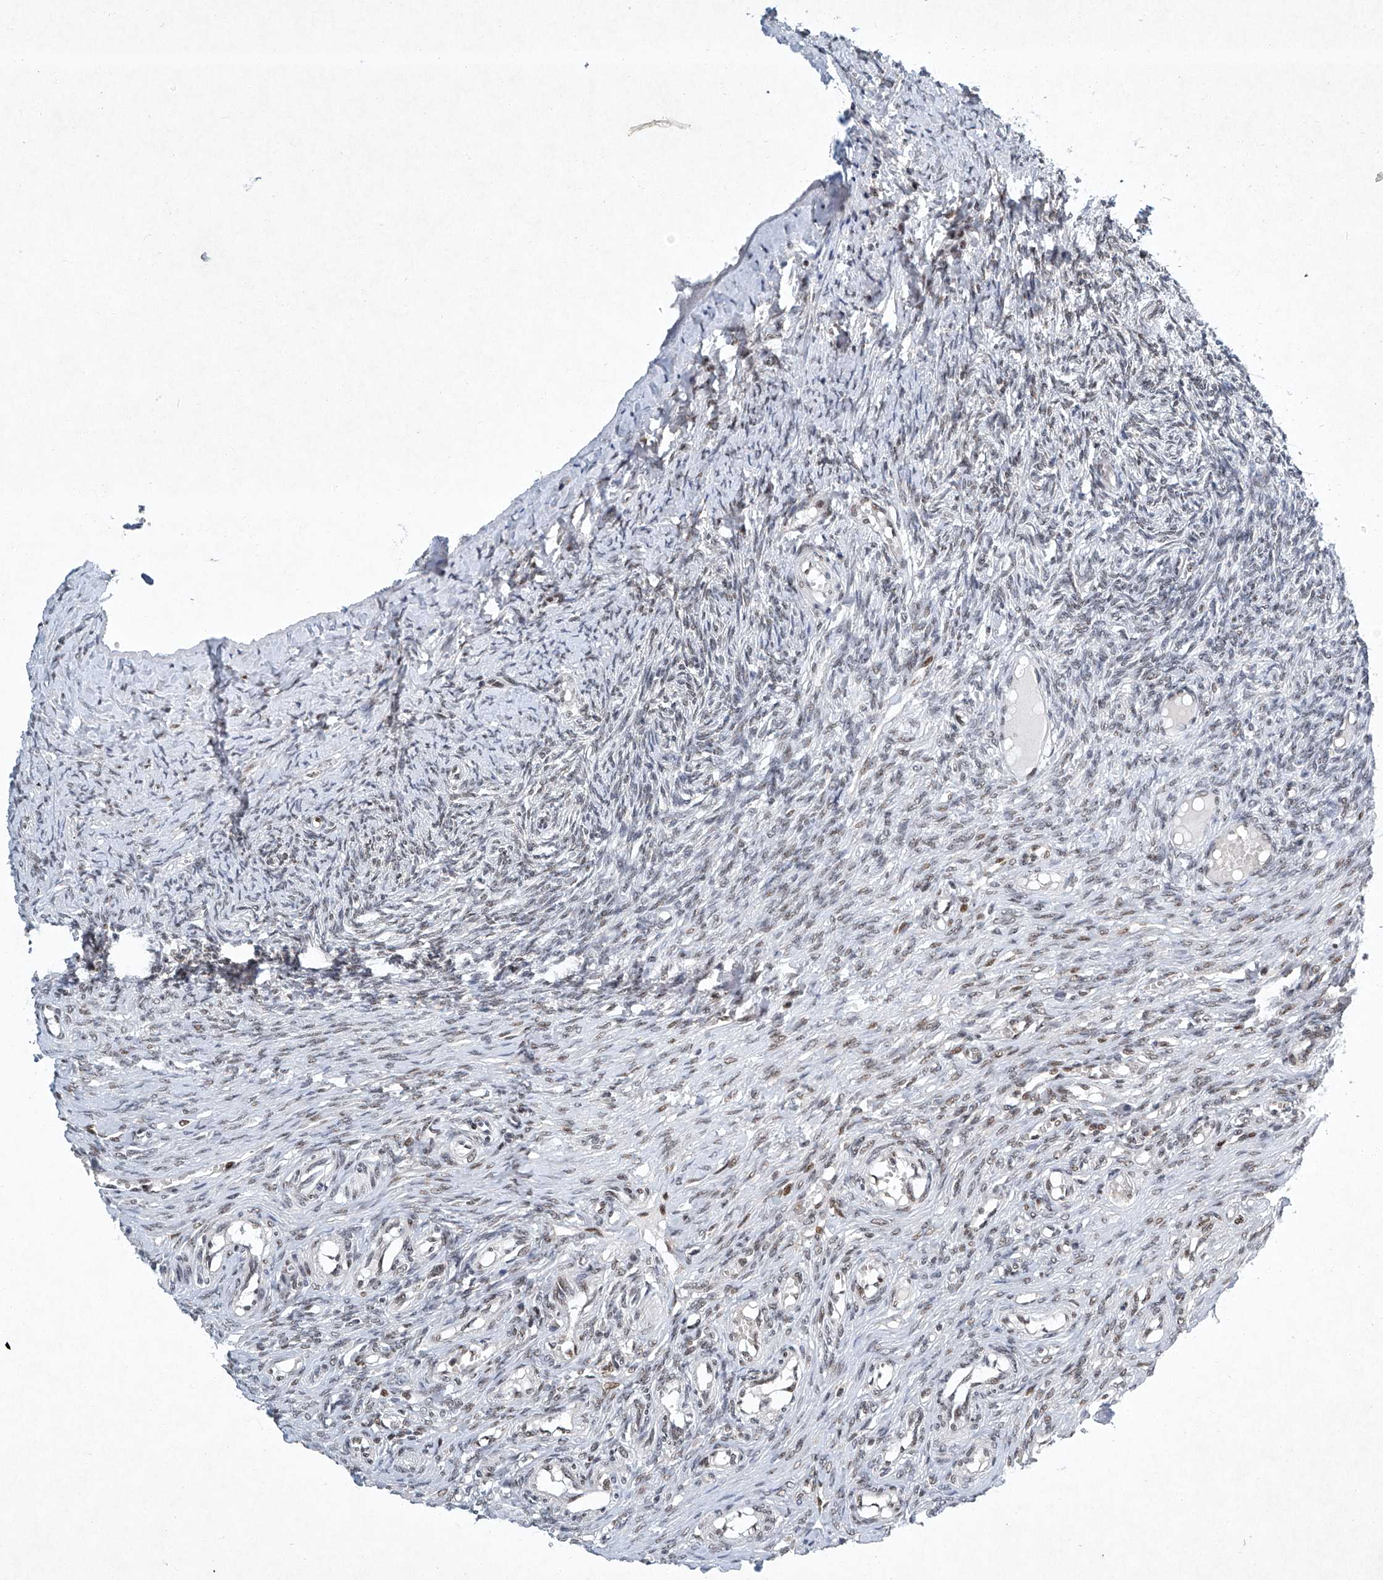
{"staining": {"intensity": "negative", "quantity": "none", "location": "none"}, "tissue": "ovary", "cell_type": "Follicle cells", "image_type": "normal", "snomed": [{"axis": "morphology", "description": "Adenocarcinoma, NOS"}, {"axis": "topography", "description": "Endometrium"}], "caption": "Follicle cells show no significant protein expression in unremarkable ovary. The staining is performed using DAB (3,3'-diaminobenzidine) brown chromogen with nuclei counter-stained in using hematoxylin.", "gene": "TFDP1", "patient": {"sex": "female", "age": 32}}